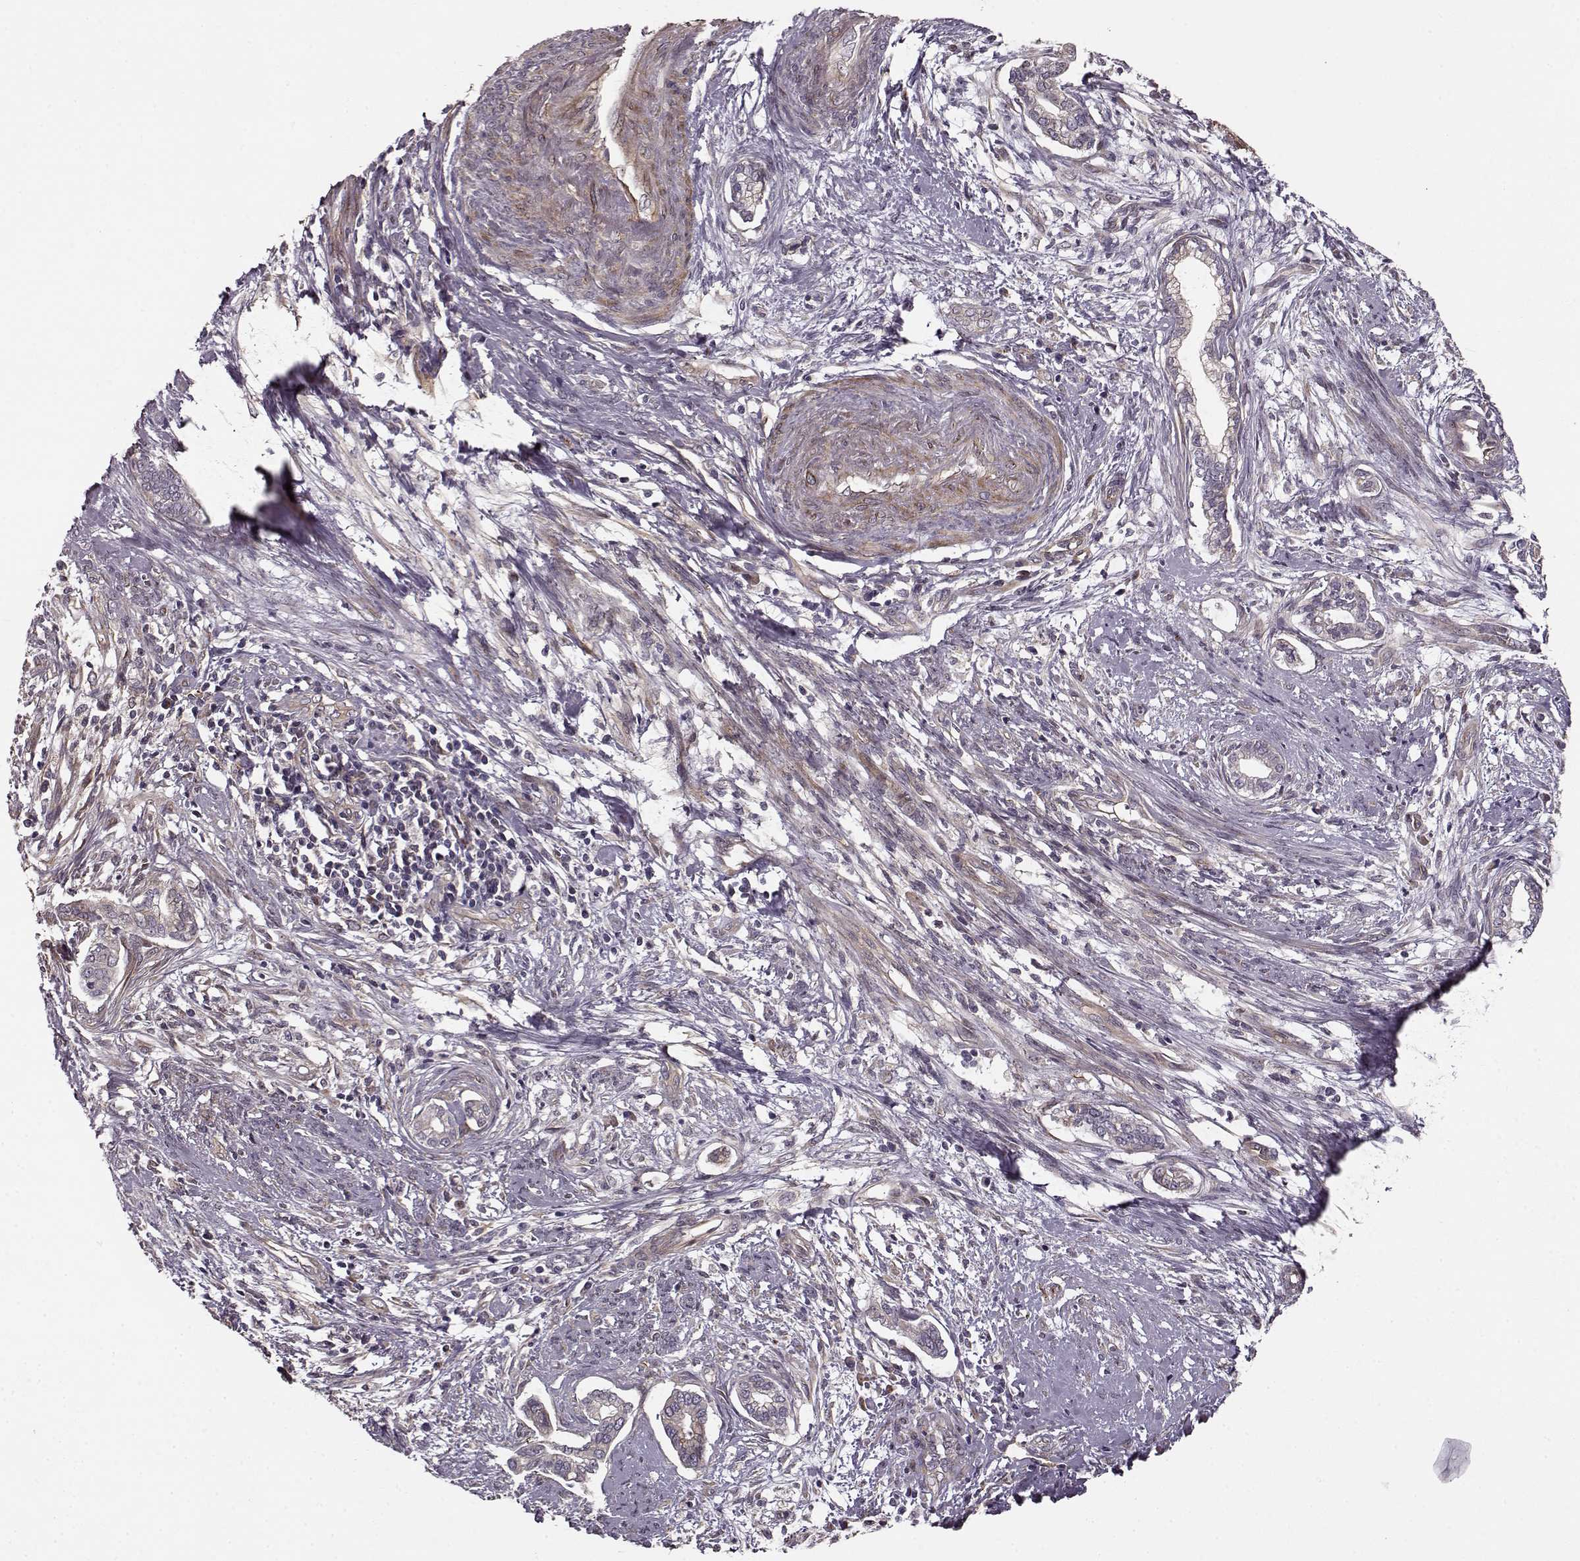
{"staining": {"intensity": "weak", "quantity": ">75%", "location": "cytoplasmic/membranous"}, "tissue": "cervical cancer", "cell_type": "Tumor cells", "image_type": "cancer", "snomed": [{"axis": "morphology", "description": "Adenocarcinoma, NOS"}, {"axis": "topography", "description": "Cervix"}], "caption": "There is low levels of weak cytoplasmic/membranous expression in tumor cells of cervical cancer, as demonstrated by immunohistochemical staining (brown color).", "gene": "MTR", "patient": {"sex": "female", "age": 62}}